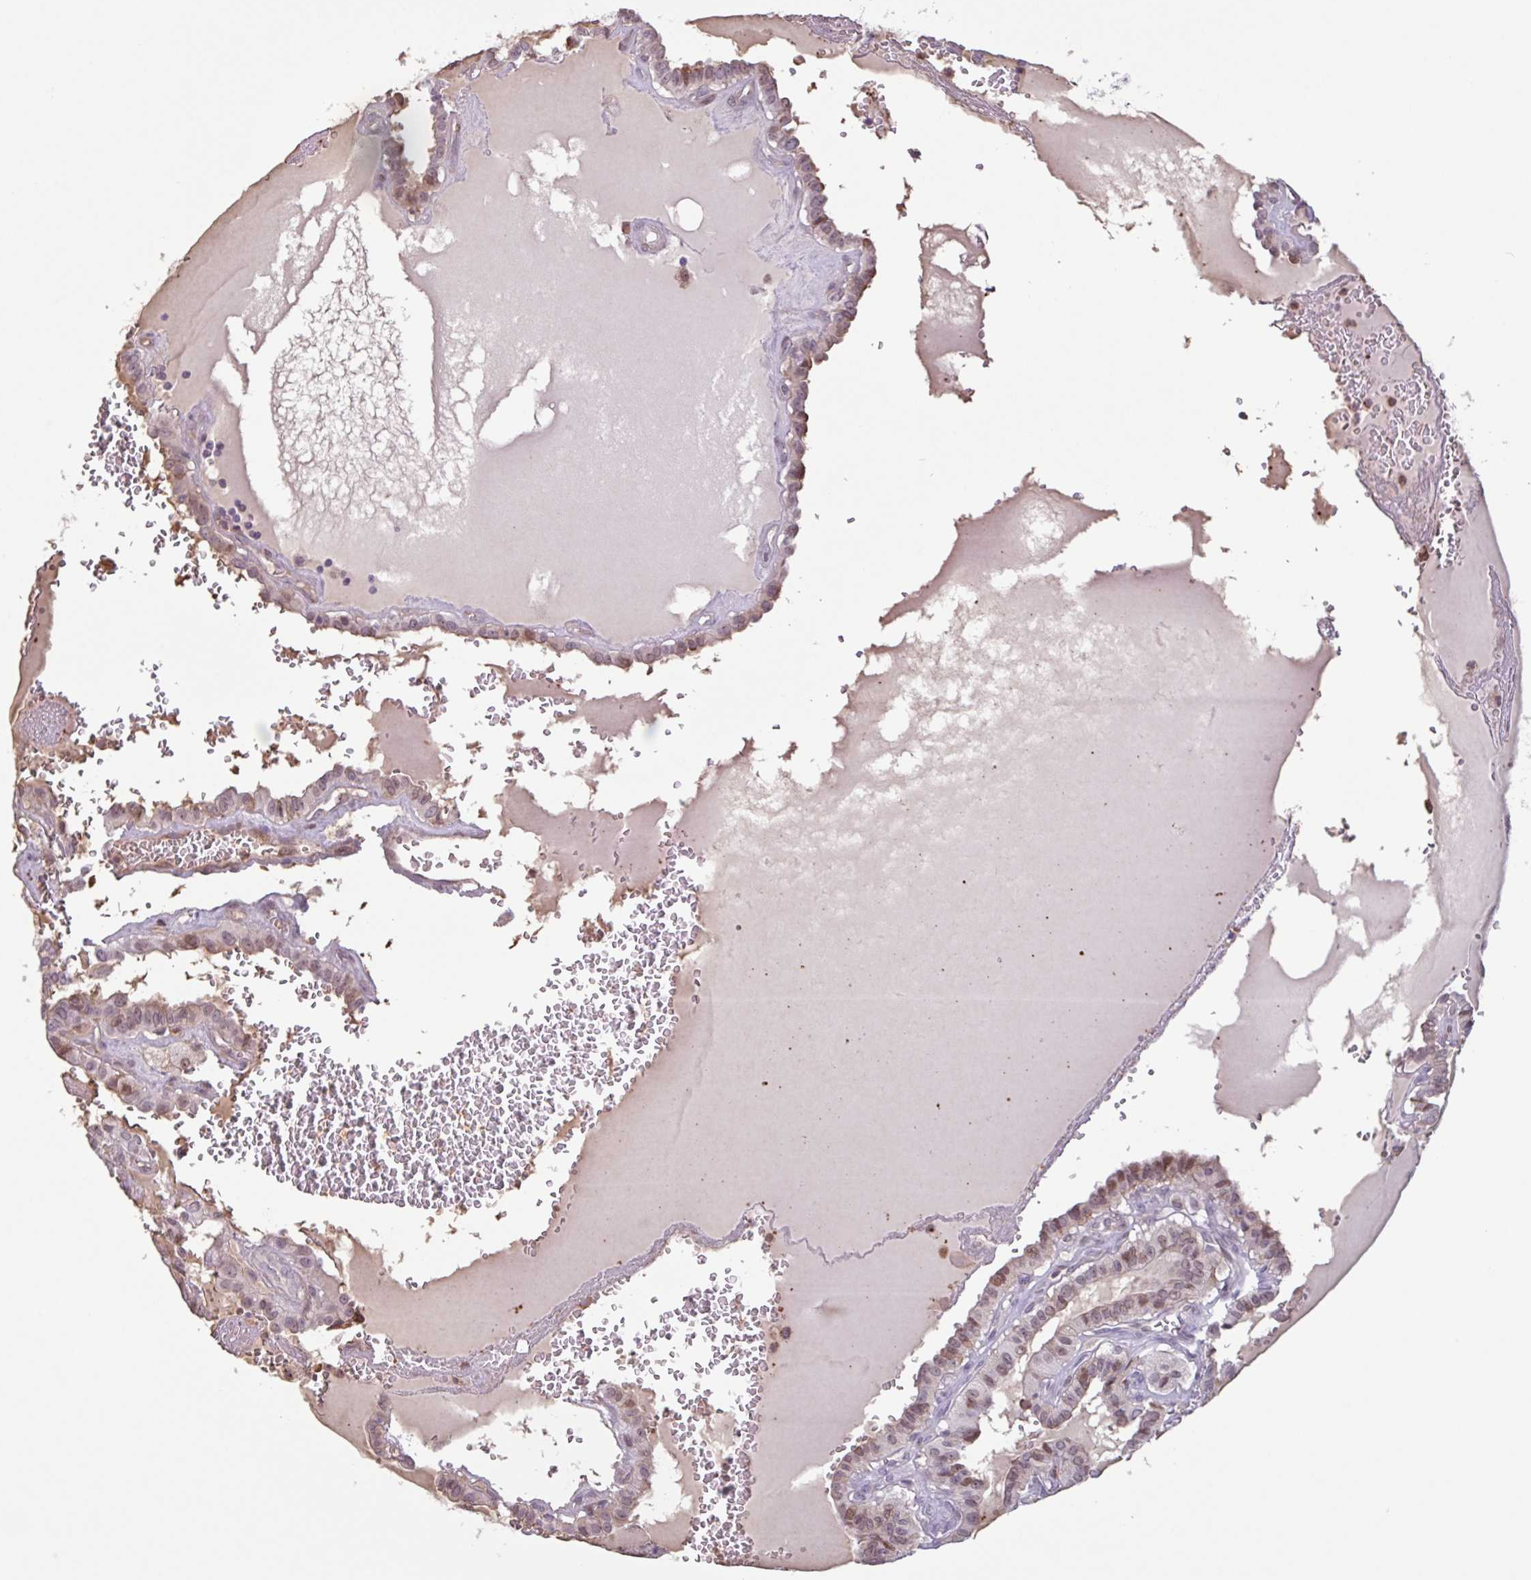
{"staining": {"intensity": "weak", "quantity": ">75%", "location": "nuclear"}, "tissue": "thyroid cancer", "cell_type": "Tumor cells", "image_type": "cancer", "snomed": [{"axis": "morphology", "description": "Papillary adenocarcinoma, NOS"}, {"axis": "topography", "description": "Thyroid gland"}], "caption": "A brown stain shows weak nuclear staining of a protein in human thyroid cancer (papillary adenocarcinoma) tumor cells. Immunohistochemistry (ihc) stains the protein in brown and the nuclei are stained blue.", "gene": "TAF1D", "patient": {"sex": "female", "age": 21}}